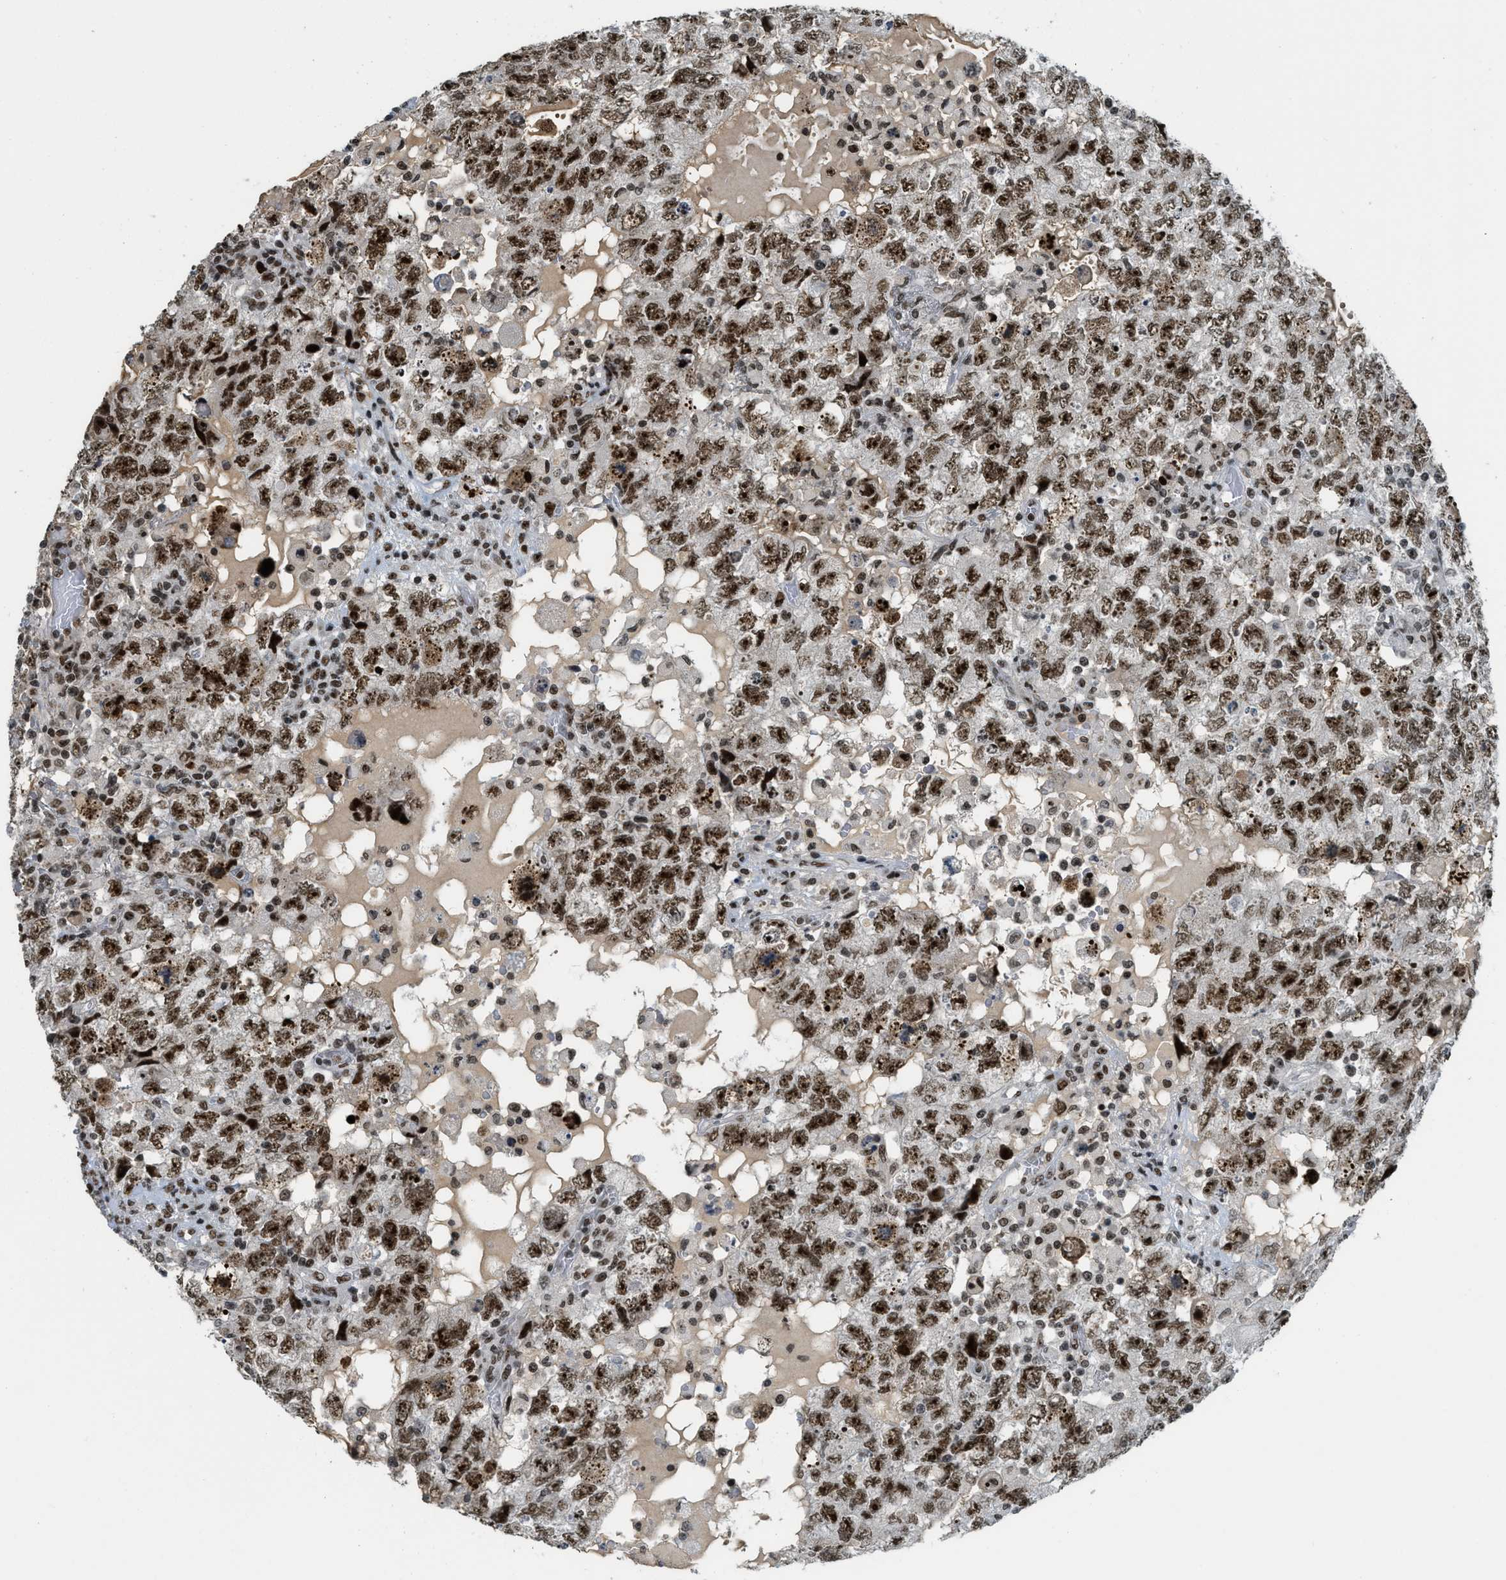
{"staining": {"intensity": "strong", "quantity": ">75%", "location": "nuclear"}, "tissue": "testis cancer", "cell_type": "Tumor cells", "image_type": "cancer", "snomed": [{"axis": "morphology", "description": "Seminoma, NOS"}, {"axis": "topography", "description": "Testis"}], "caption": "The photomicrograph reveals a brown stain indicating the presence of a protein in the nuclear of tumor cells in testis cancer (seminoma).", "gene": "URB1", "patient": {"sex": "male", "age": 22}}